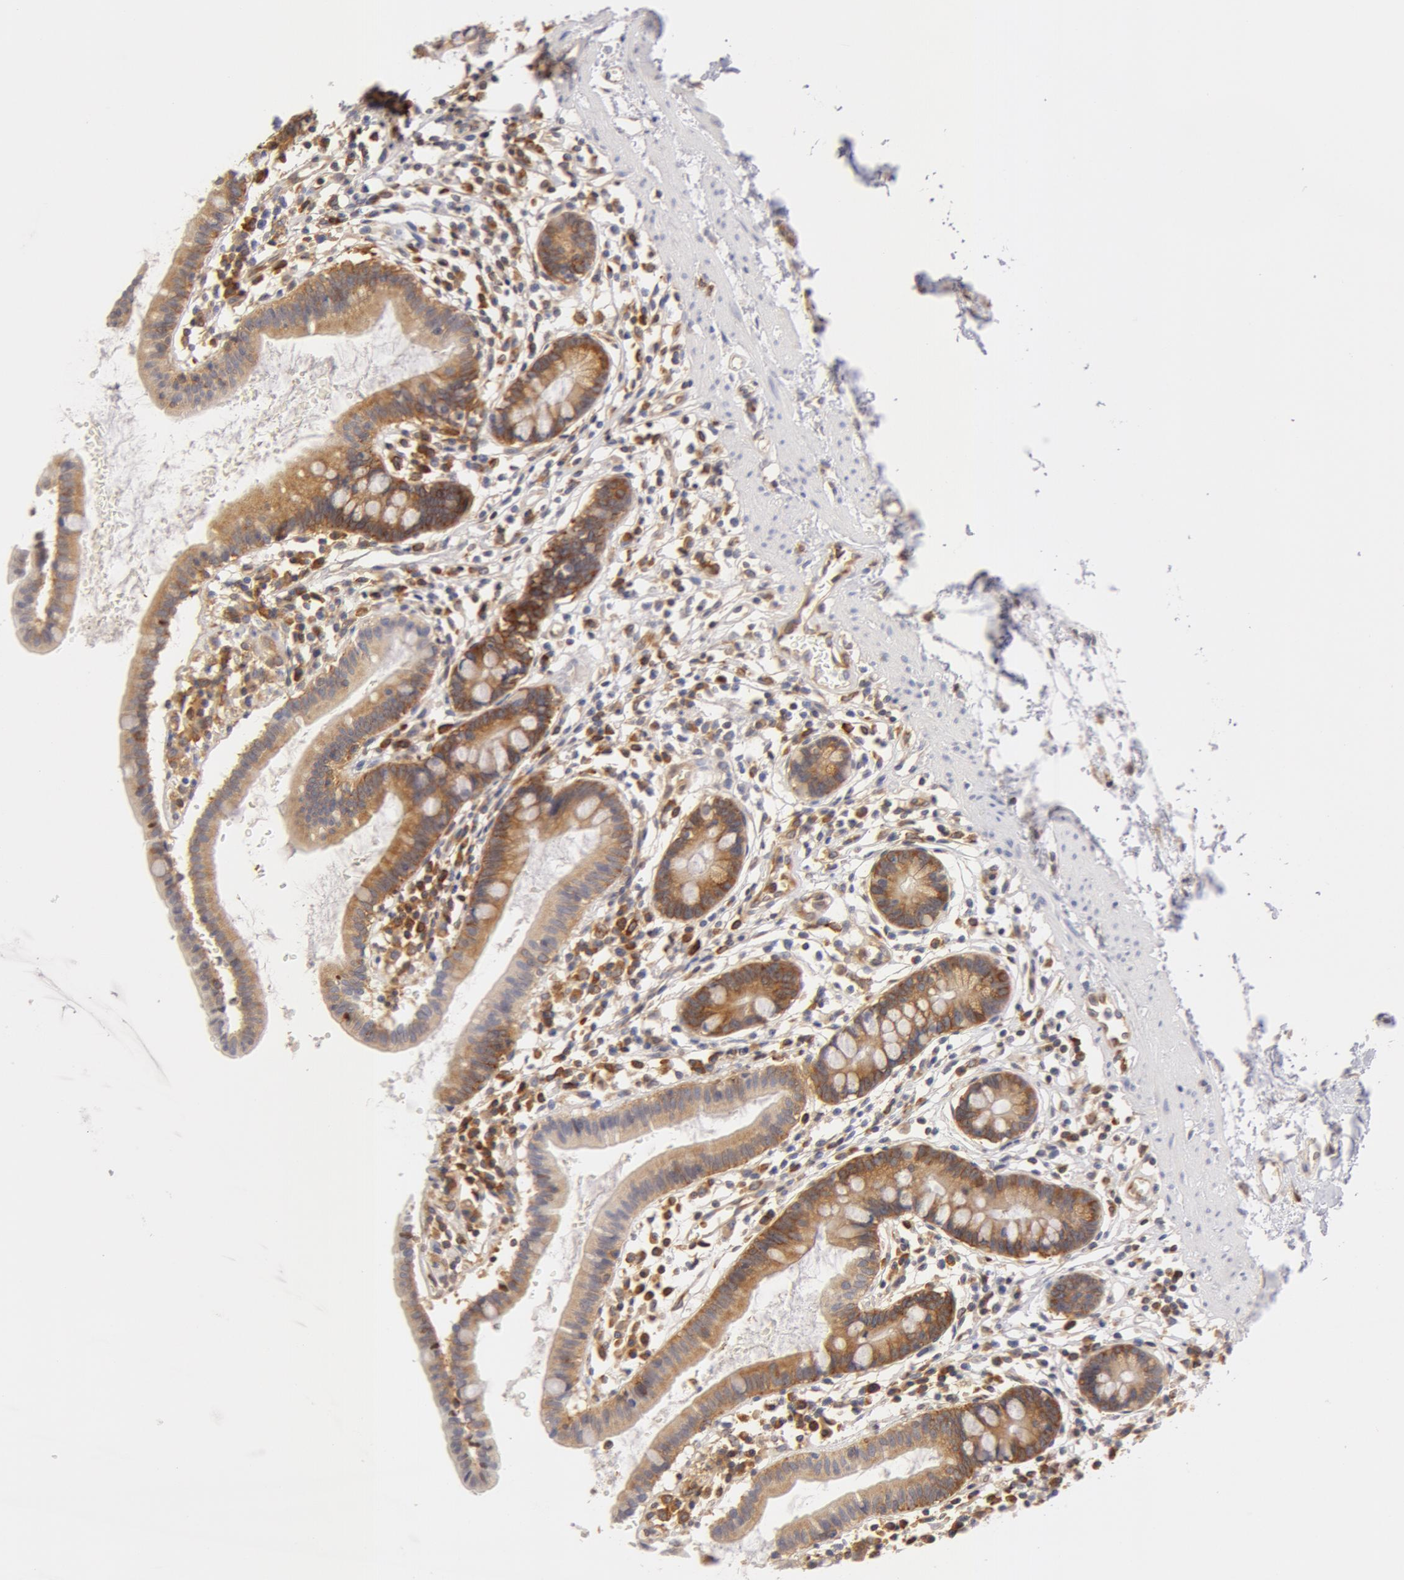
{"staining": {"intensity": "moderate", "quantity": "25%-75%", "location": "cytoplasmic/membranous"}, "tissue": "small intestine", "cell_type": "Glandular cells", "image_type": "normal", "snomed": [{"axis": "morphology", "description": "Normal tissue, NOS"}, {"axis": "topography", "description": "Small intestine"}], "caption": "Moderate cytoplasmic/membranous protein expression is identified in about 25%-75% of glandular cells in small intestine. The staining was performed using DAB, with brown indicating positive protein expression. Nuclei are stained blue with hematoxylin.", "gene": "DDX3X", "patient": {"sex": "female", "age": 37}}